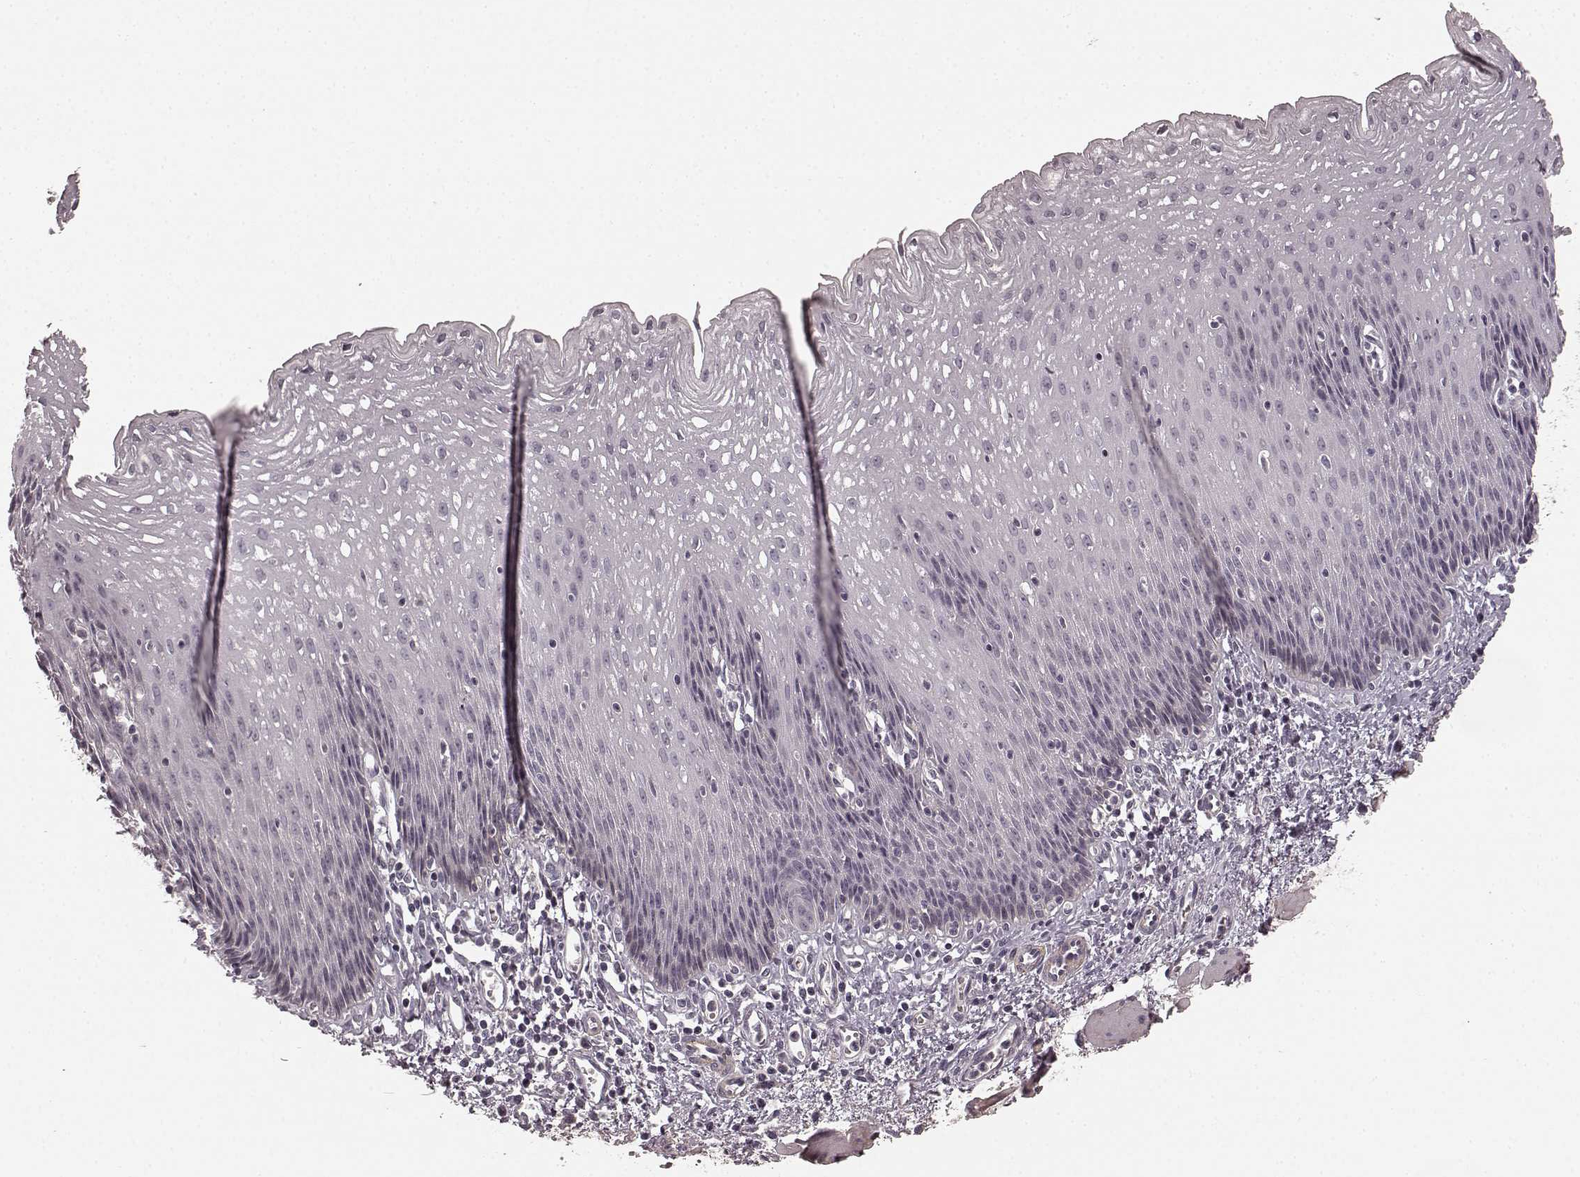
{"staining": {"intensity": "negative", "quantity": "none", "location": "none"}, "tissue": "esophagus", "cell_type": "Squamous epithelial cells", "image_type": "normal", "snomed": [{"axis": "morphology", "description": "Normal tissue, NOS"}, {"axis": "topography", "description": "Esophagus"}], "caption": "A histopathology image of esophagus stained for a protein reveals no brown staining in squamous epithelial cells. (Immunohistochemistry, brightfield microscopy, high magnification).", "gene": "PRKCE", "patient": {"sex": "female", "age": 64}}